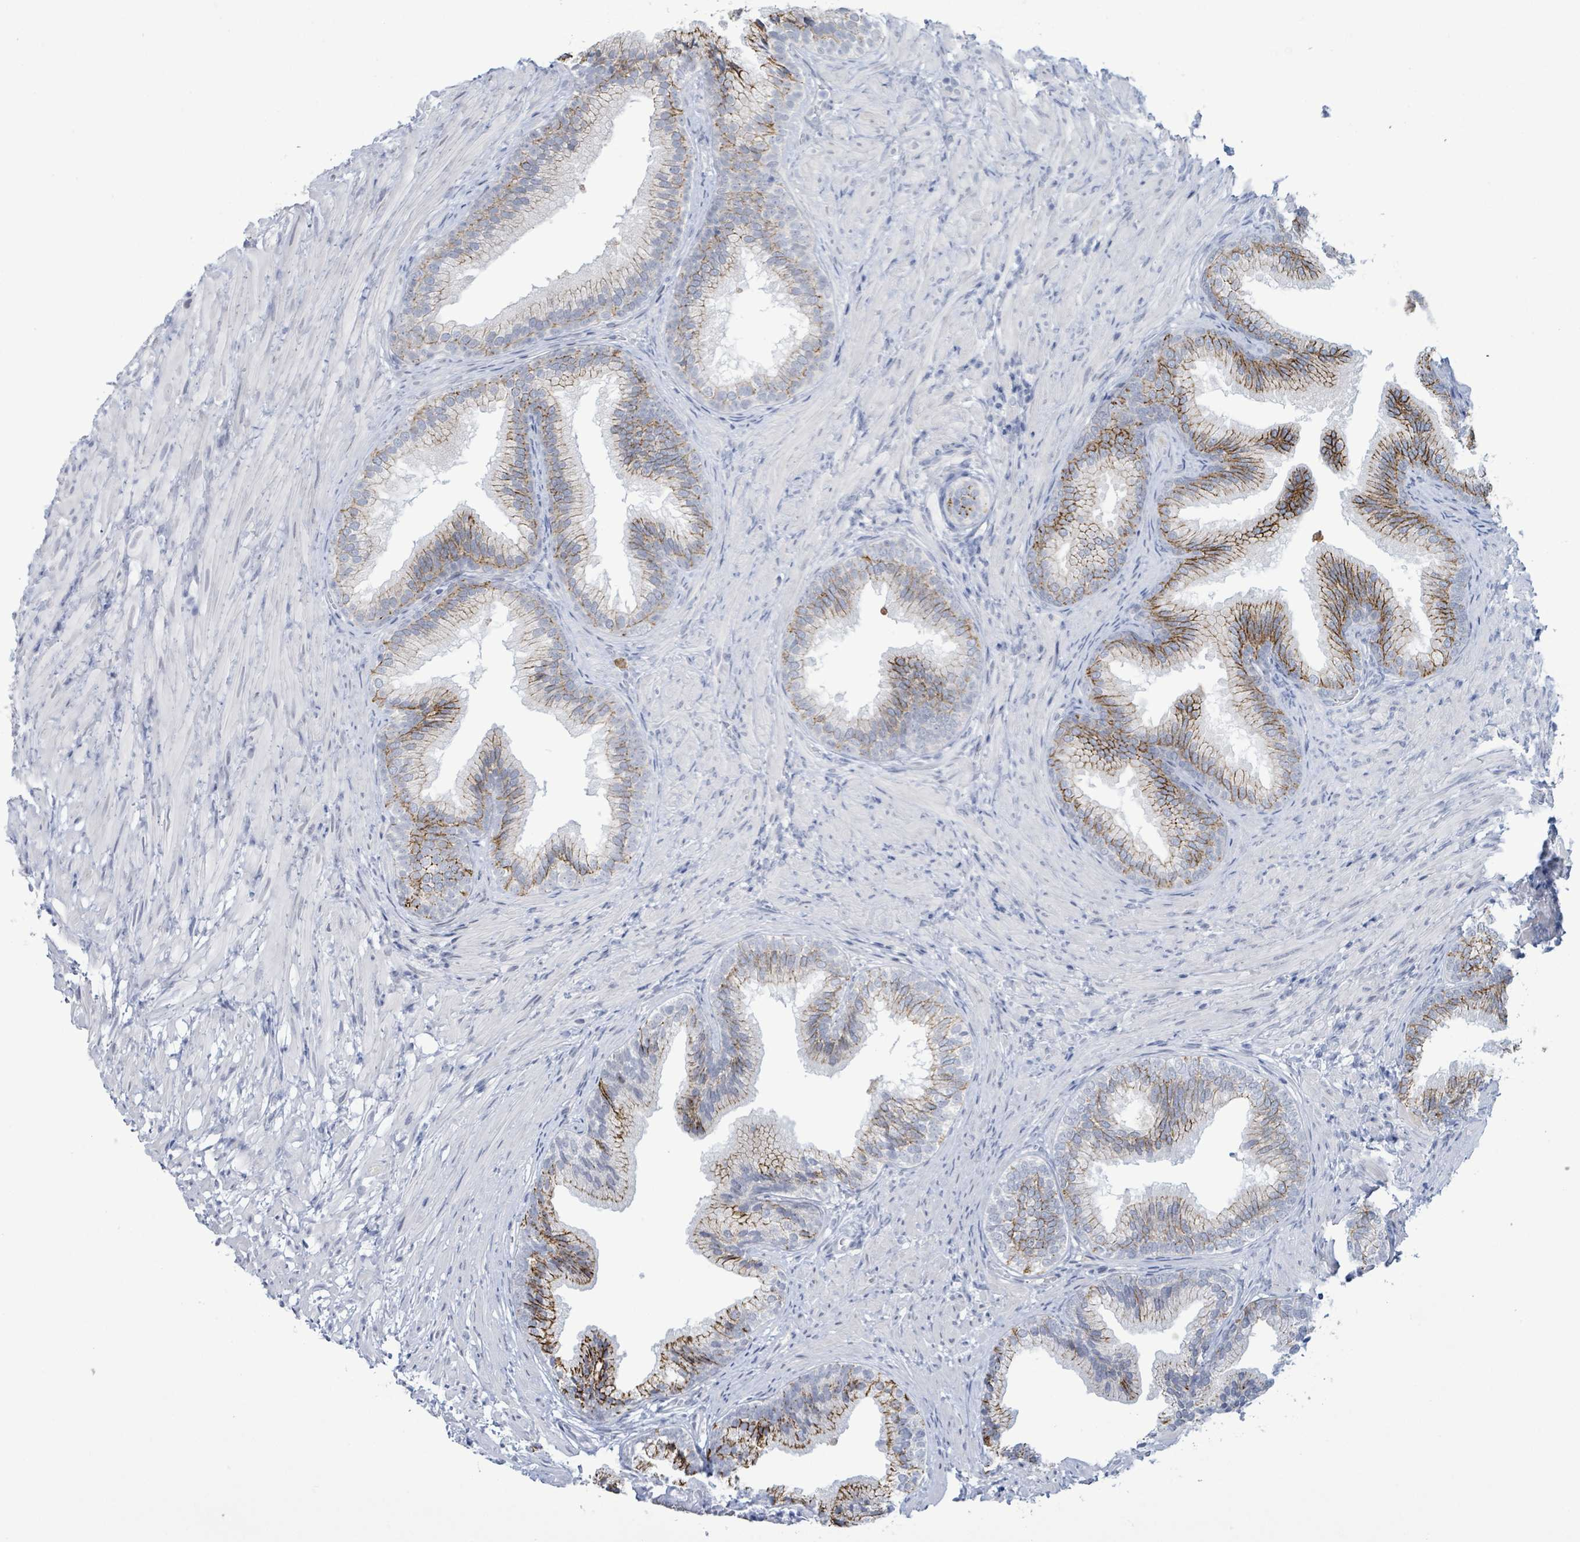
{"staining": {"intensity": "moderate", "quantity": "25%-75%", "location": "cytoplasmic/membranous"}, "tissue": "prostate", "cell_type": "Glandular cells", "image_type": "normal", "snomed": [{"axis": "morphology", "description": "Normal tissue, NOS"}, {"axis": "topography", "description": "Prostate"}], "caption": "Immunohistochemical staining of unremarkable human prostate reveals medium levels of moderate cytoplasmic/membranous positivity in approximately 25%-75% of glandular cells. The protein of interest is stained brown, and the nuclei are stained in blue (DAB IHC with brightfield microscopy, high magnification).", "gene": "LCLAT1", "patient": {"sex": "male", "age": 76}}